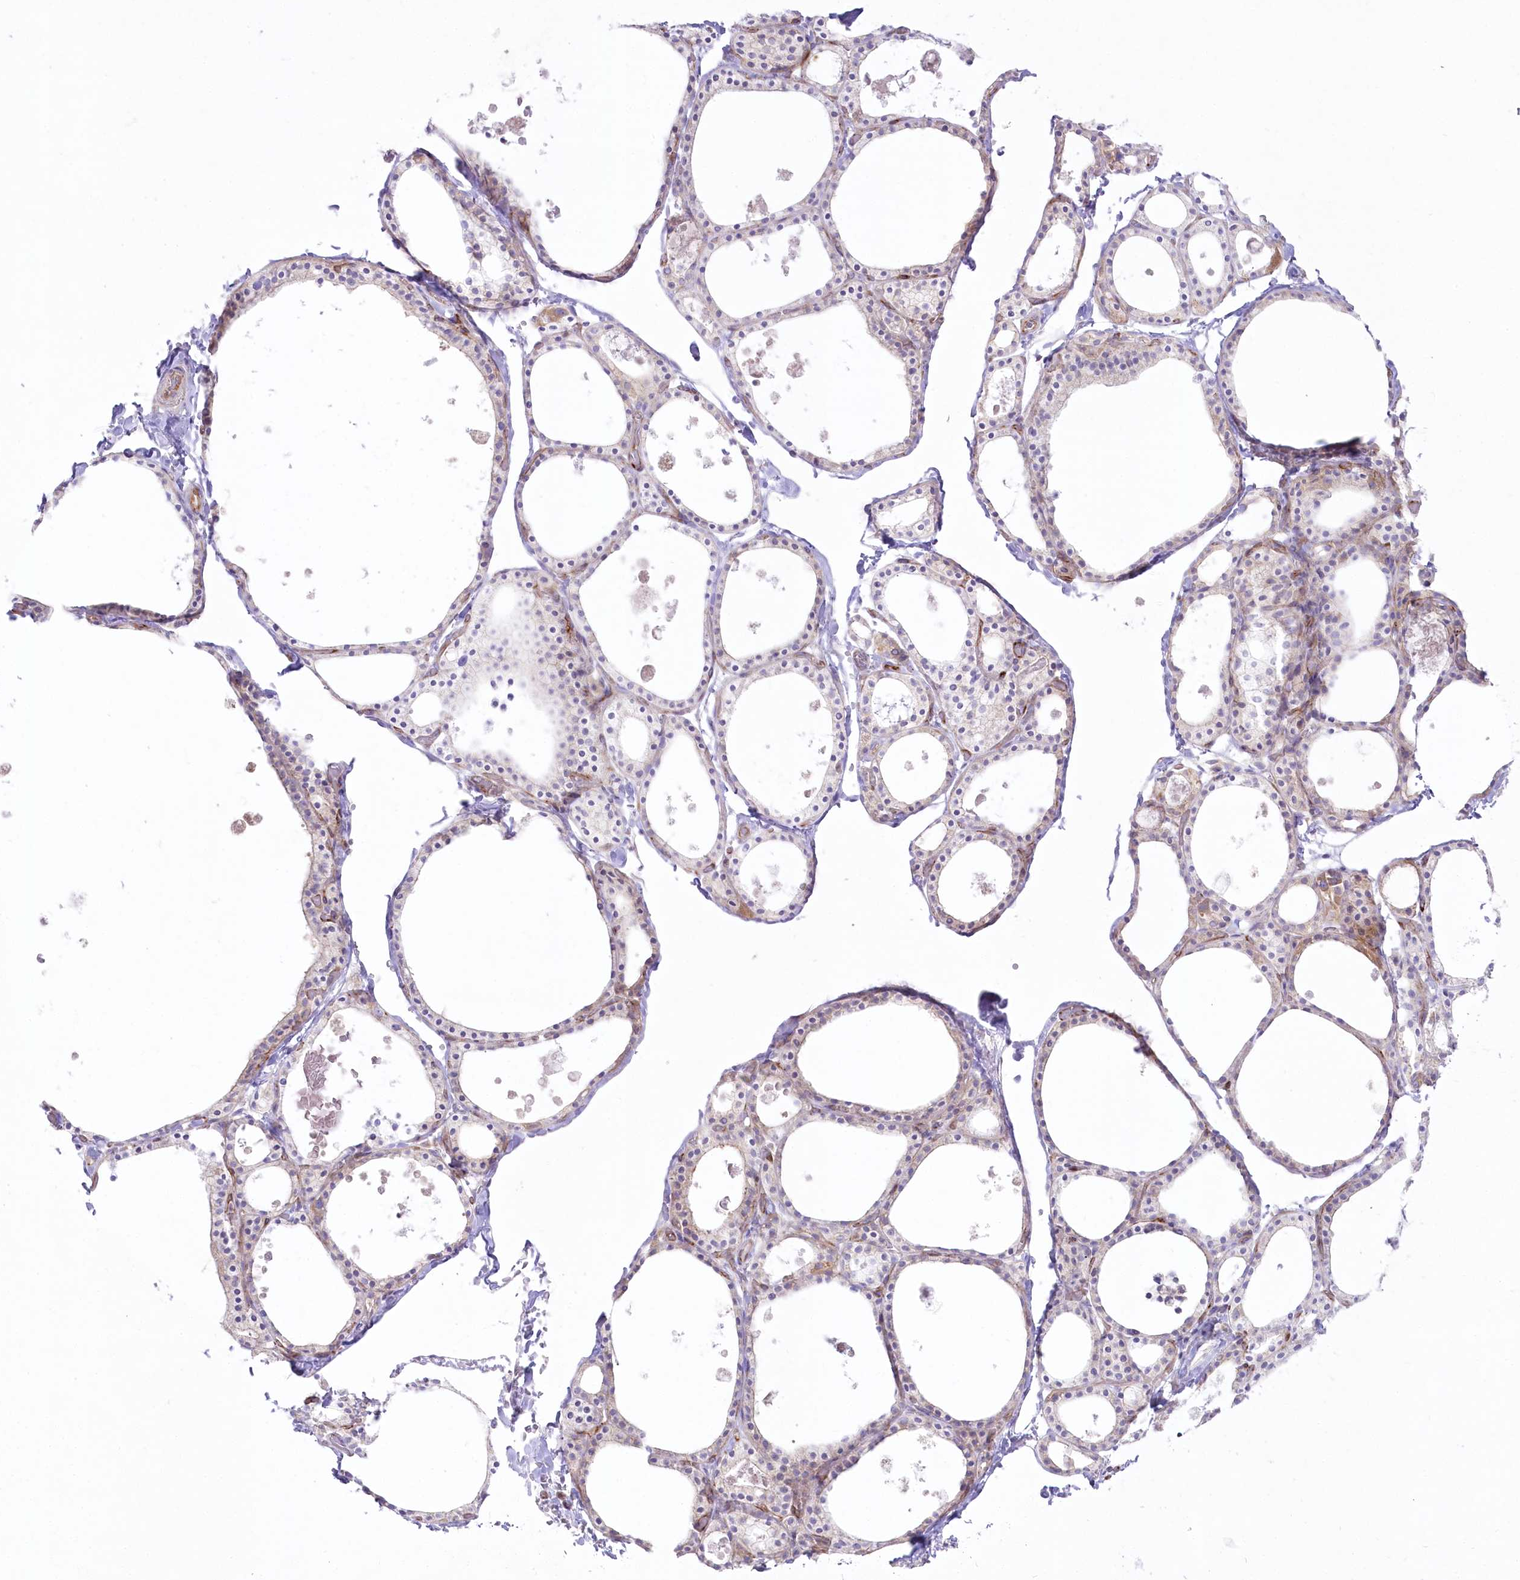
{"staining": {"intensity": "weak", "quantity": "25%-75%", "location": "cytoplasmic/membranous"}, "tissue": "thyroid gland", "cell_type": "Glandular cells", "image_type": "normal", "snomed": [{"axis": "morphology", "description": "Normal tissue, NOS"}, {"axis": "topography", "description": "Thyroid gland"}], "caption": "Immunohistochemical staining of normal human thyroid gland reveals 25%-75% levels of weak cytoplasmic/membranous protein staining in approximately 25%-75% of glandular cells. Using DAB (3,3'-diaminobenzidine) (brown) and hematoxylin (blue) stains, captured at high magnification using brightfield microscopy.", "gene": "ZNF843", "patient": {"sex": "male", "age": 56}}